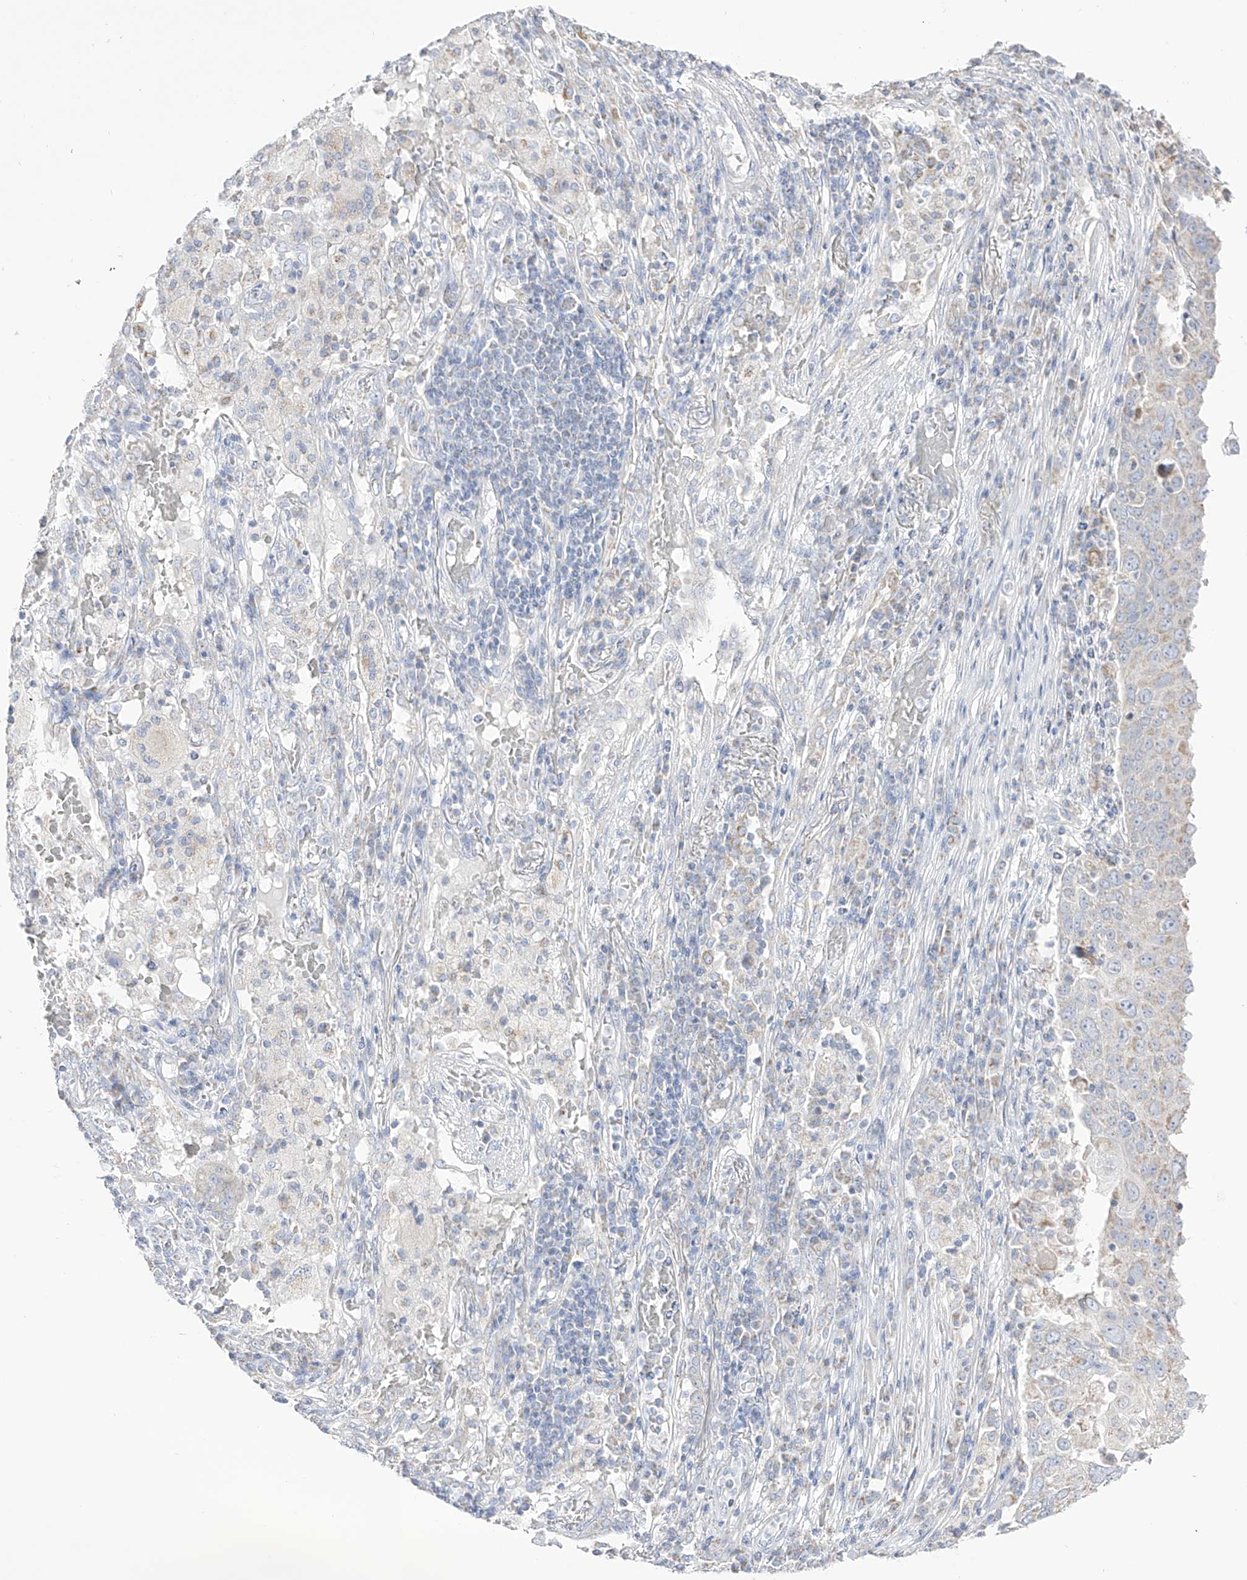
{"staining": {"intensity": "negative", "quantity": "none", "location": "none"}, "tissue": "lung cancer", "cell_type": "Tumor cells", "image_type": "cancer", "snomed": [{"axis": "morphology", "description": "Squamous cell carcinoma, NOS"}, {"axis": "topography", "description": "Lung"}], "caption": "Immunohistochemistry (IHC) of human lung squamous cell carcinoma shows no positivity in tumor cells.", "gene": "RCHY1", "patient": {"sex": "male", "age": 65}}